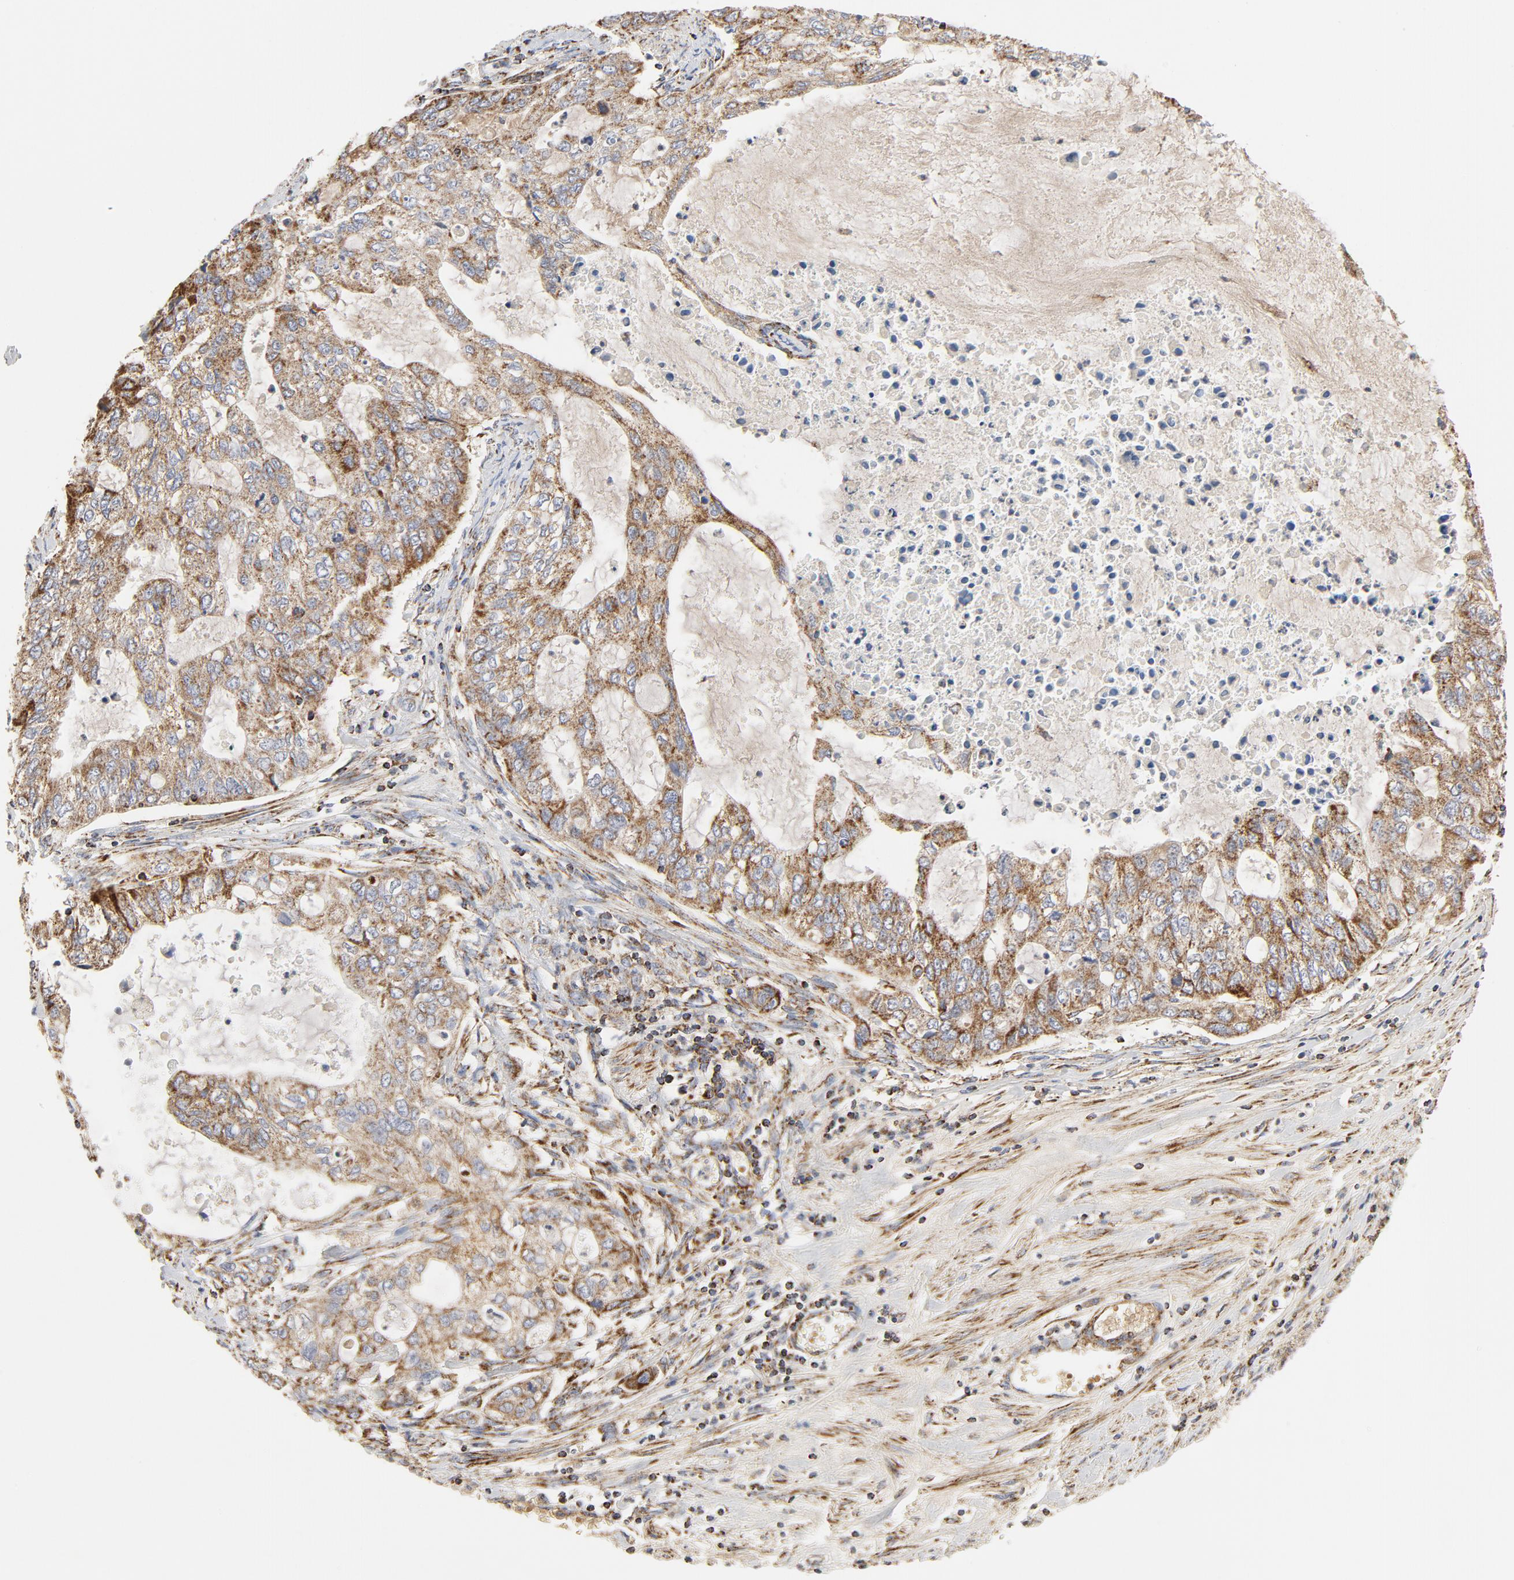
{"staining": {"intensity": "moderate", "quantity": ">75%", "location": "cytoplasmic/membranous"}, "tissue": "stomach cancer", "cell_type": "Tumor cells", "image_type": "cancer", "snomed": [{"axis": "morphology", "description": "Adenocarcinoma, NOS"}, {"axis": "topography", "description": "Stomach, upper"}], "caption": "Protein analysis of adenocarcinoma (stomach) tissue reveals moderate cytoplasmic/membranous staining in approximately >75% of tumor cells.", "gene": "PCNX4", "patient": {"sex": "female", "age": 52}}